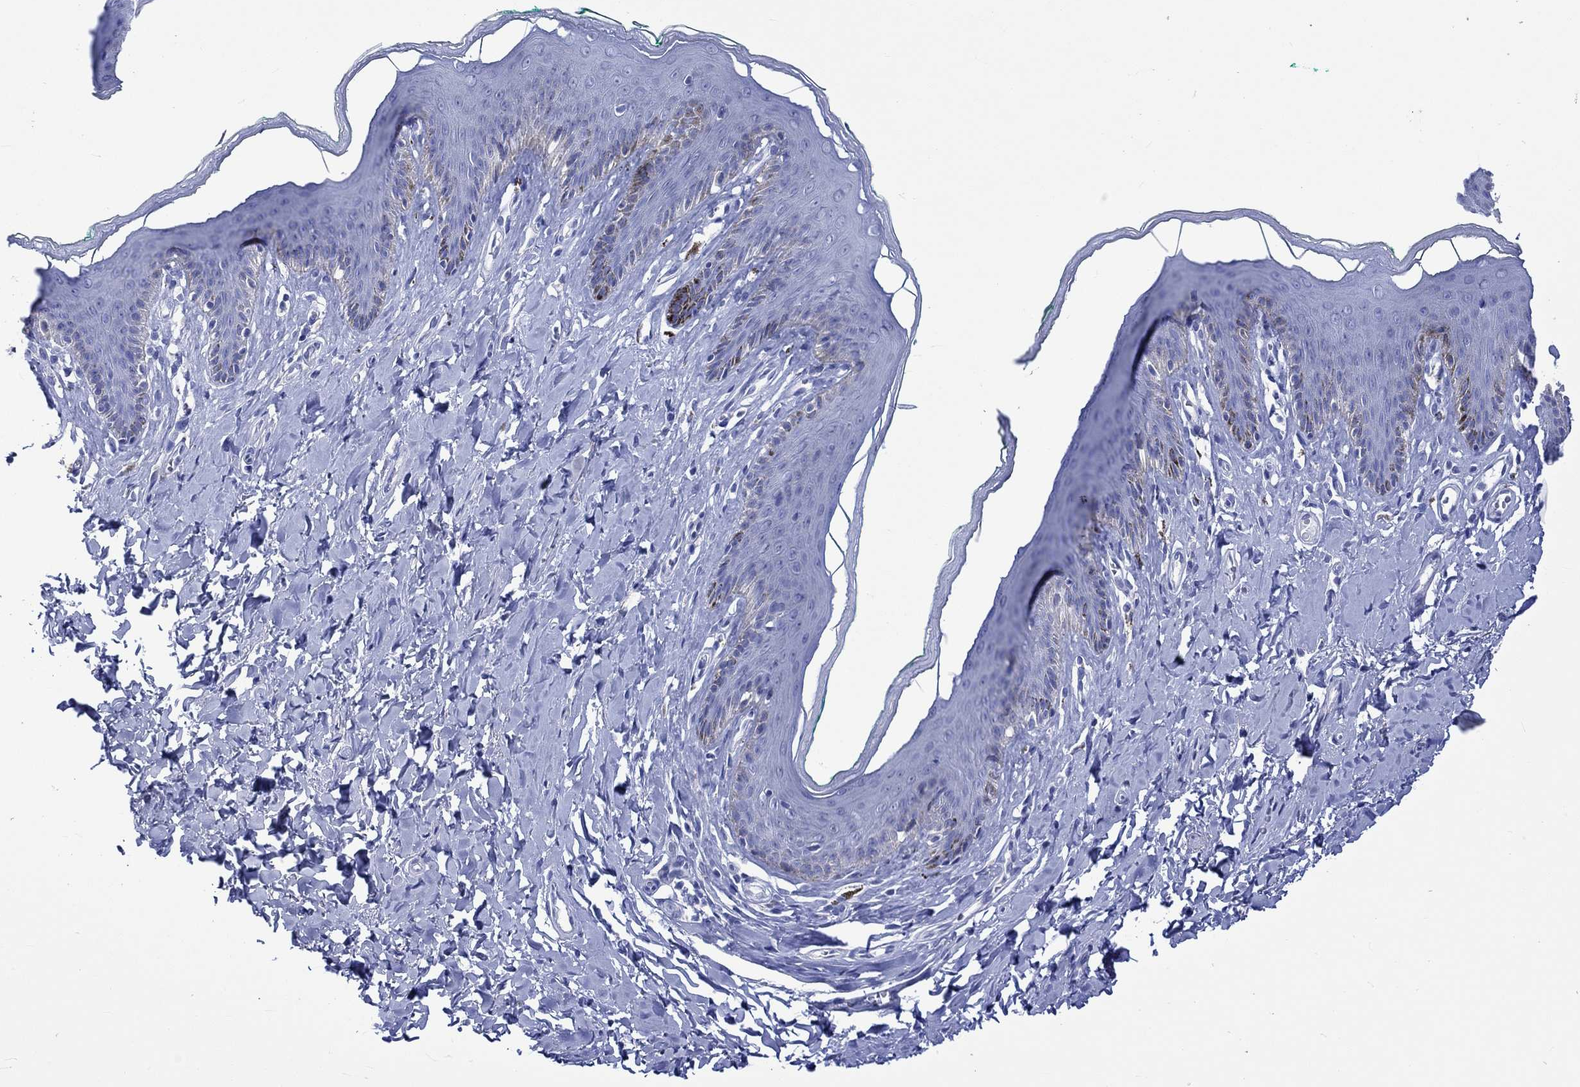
{"staining": {"intensity": "negative", "quantity": "none", "location": "none"}, "tissue": "skin", "cell_type": "Epidermal cells", "image_type": "normal", "snomed": [{"axis": "morphology", "description": "Normal tissue, NOS"}, {"axis": "topography", "description": "Vulva"}], "caption": "Immunohistochemistry of unremarkable human skin exhibits no positivity in epidermal cells. The staining was performed using DAB (3,3'-diaminobenzidine) to visualize the protein expression in brown, while the nuclei were stained in blue with hematoxylin (Magnification: 20x).", "gene": "KLHL33", "patient": {"sex": "female", "age": 66}}